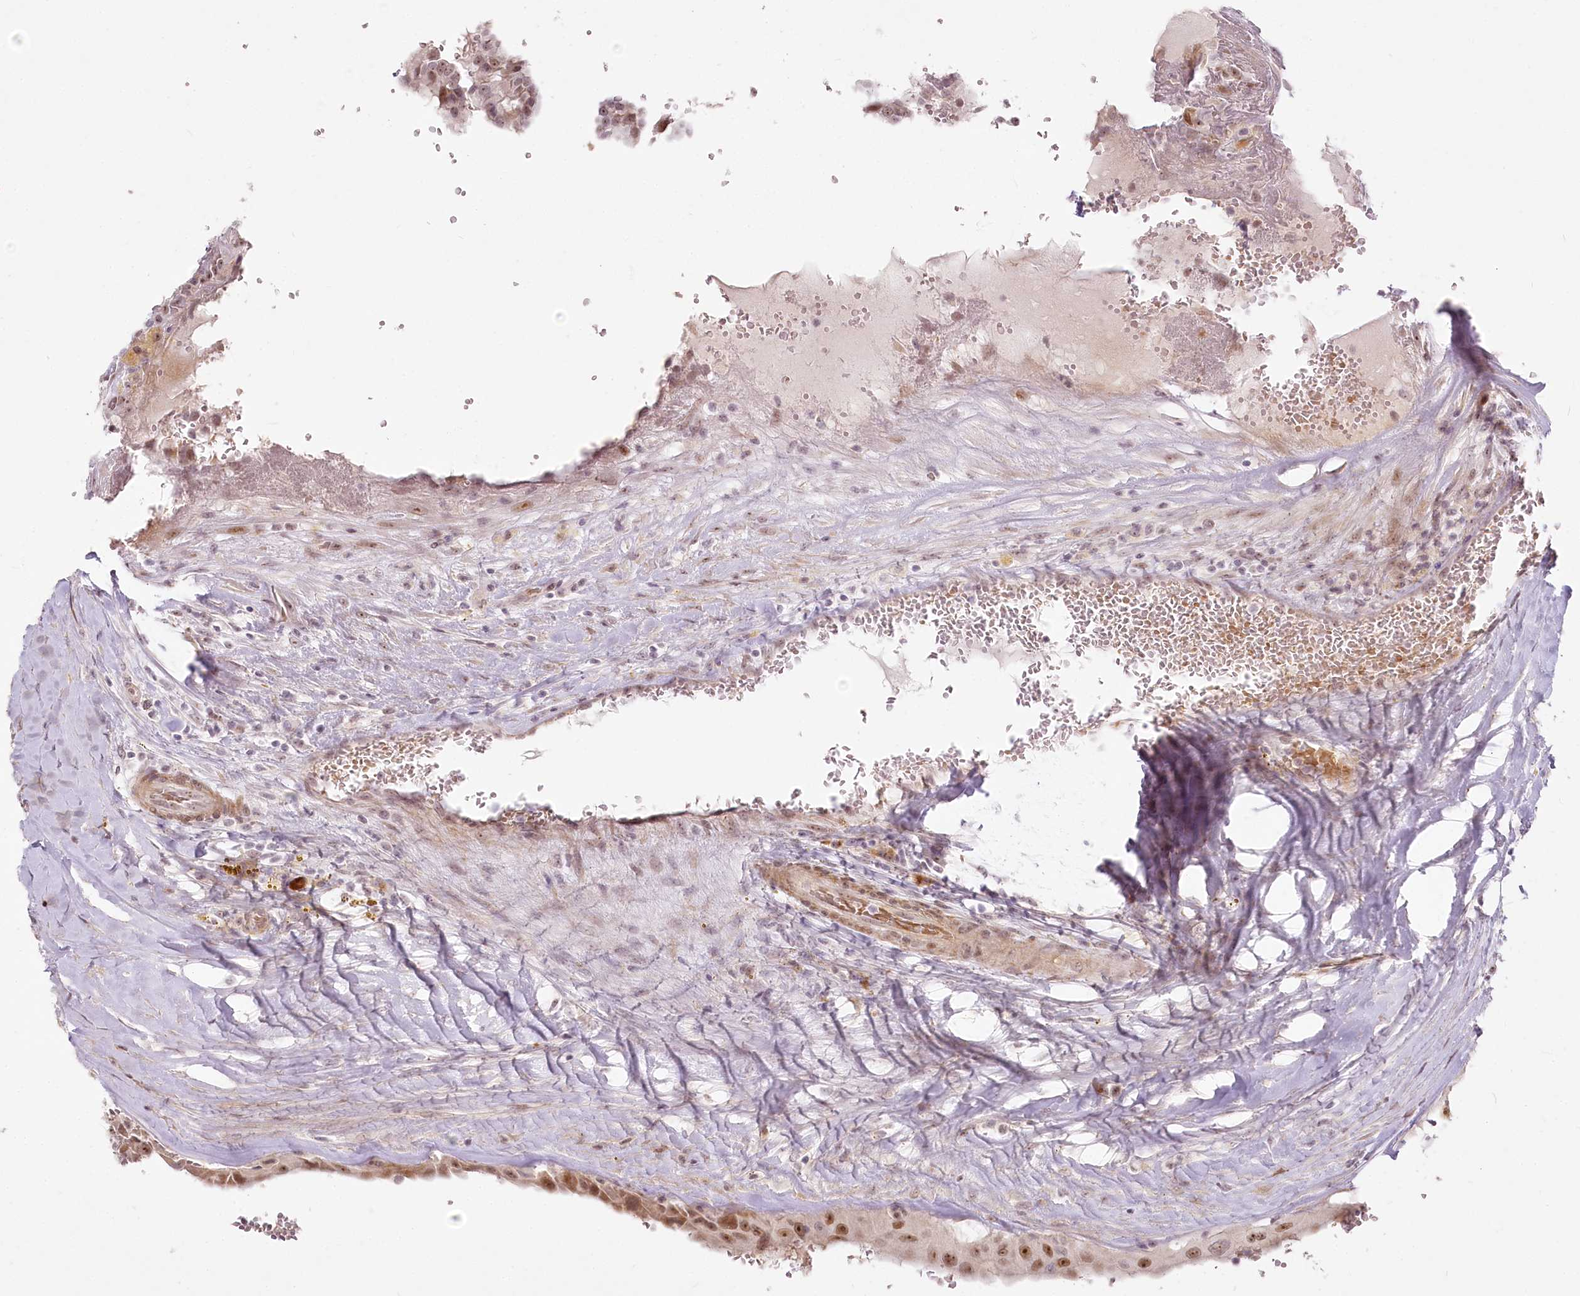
{"staining": {"intensity": "moderate", "quantity": "25%-75%", "location": "nuclear"}, "tissue": "thyroid cancer", "cell_type": "Tumor cells", "image_type": "cancer", "snomed": [{"axis": "morphology", "description": "Papillary adenocarcinoma, NOS"}, {"axis": "topography", "description": "Thyroid gland"}], "caption": "A photomicrograph showing moderate nuclear expression in approximately 25%-75% of tumor cells in thyroid papillary adenocarcinoma, as visualized by brown immunohistochemical staining.", "gene": "EXOSC7", "patient": {"sex": "male", "age": 77}}